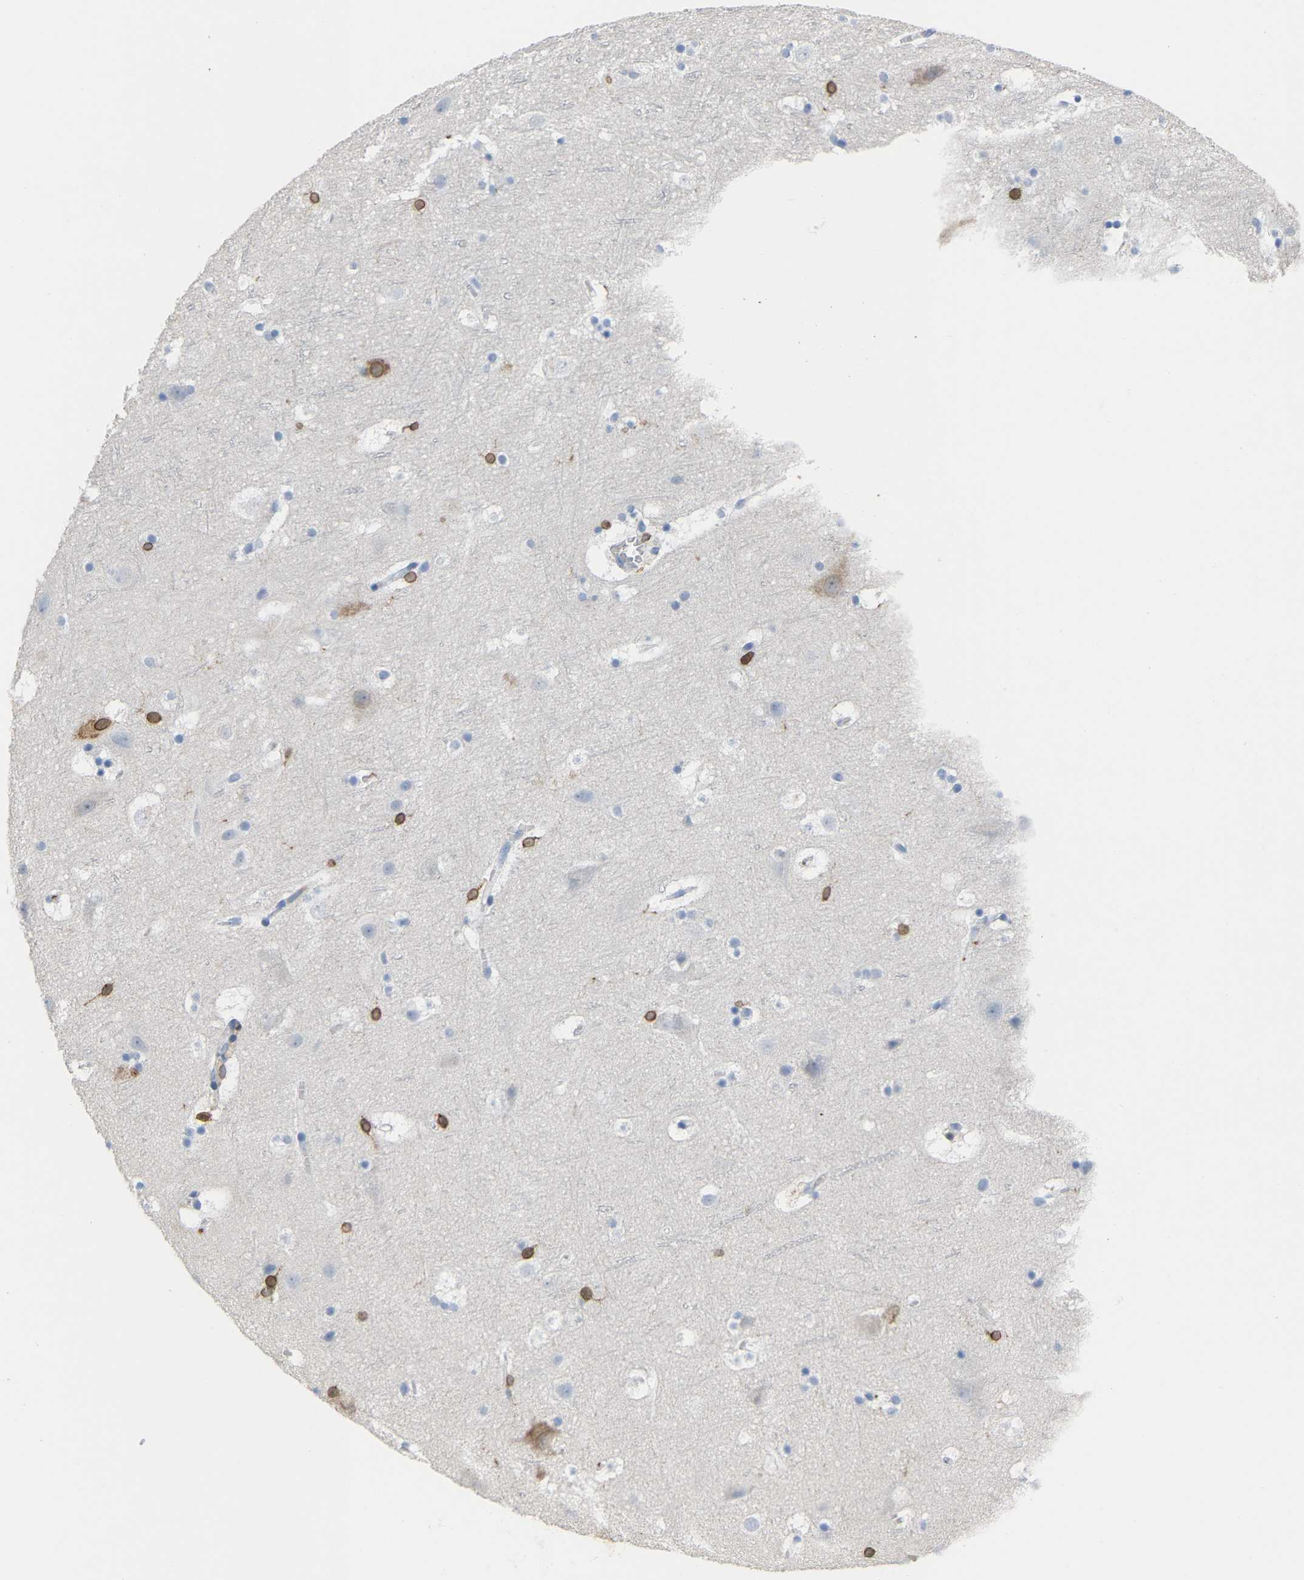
{"staining": {"intensity": "negative", "quantity": "none", "location": "none"}, "tissue": "cerebral cortex", "cell_type": "Endothelial cells", "image_type": "normal", "snomed": [{"axis": "morphology", "description": "Normal tissue, NOS"}, {"axis": "topography", "description": "Cerebral cortex"}], "caption": "DAB (3,3'-diaminobenzidine) immunohistochemical staining of normal human cerebral cortex exhibits no significant staining in endothelial cells. (Stains: DAB (3,3'-diaminobenzidine) IHC with hematoxylin counter stain, Microscopy: brightfield microscopy at high magnification).", "gene": "PTGS1", "patient": {"sex": "male", "age": 45}}